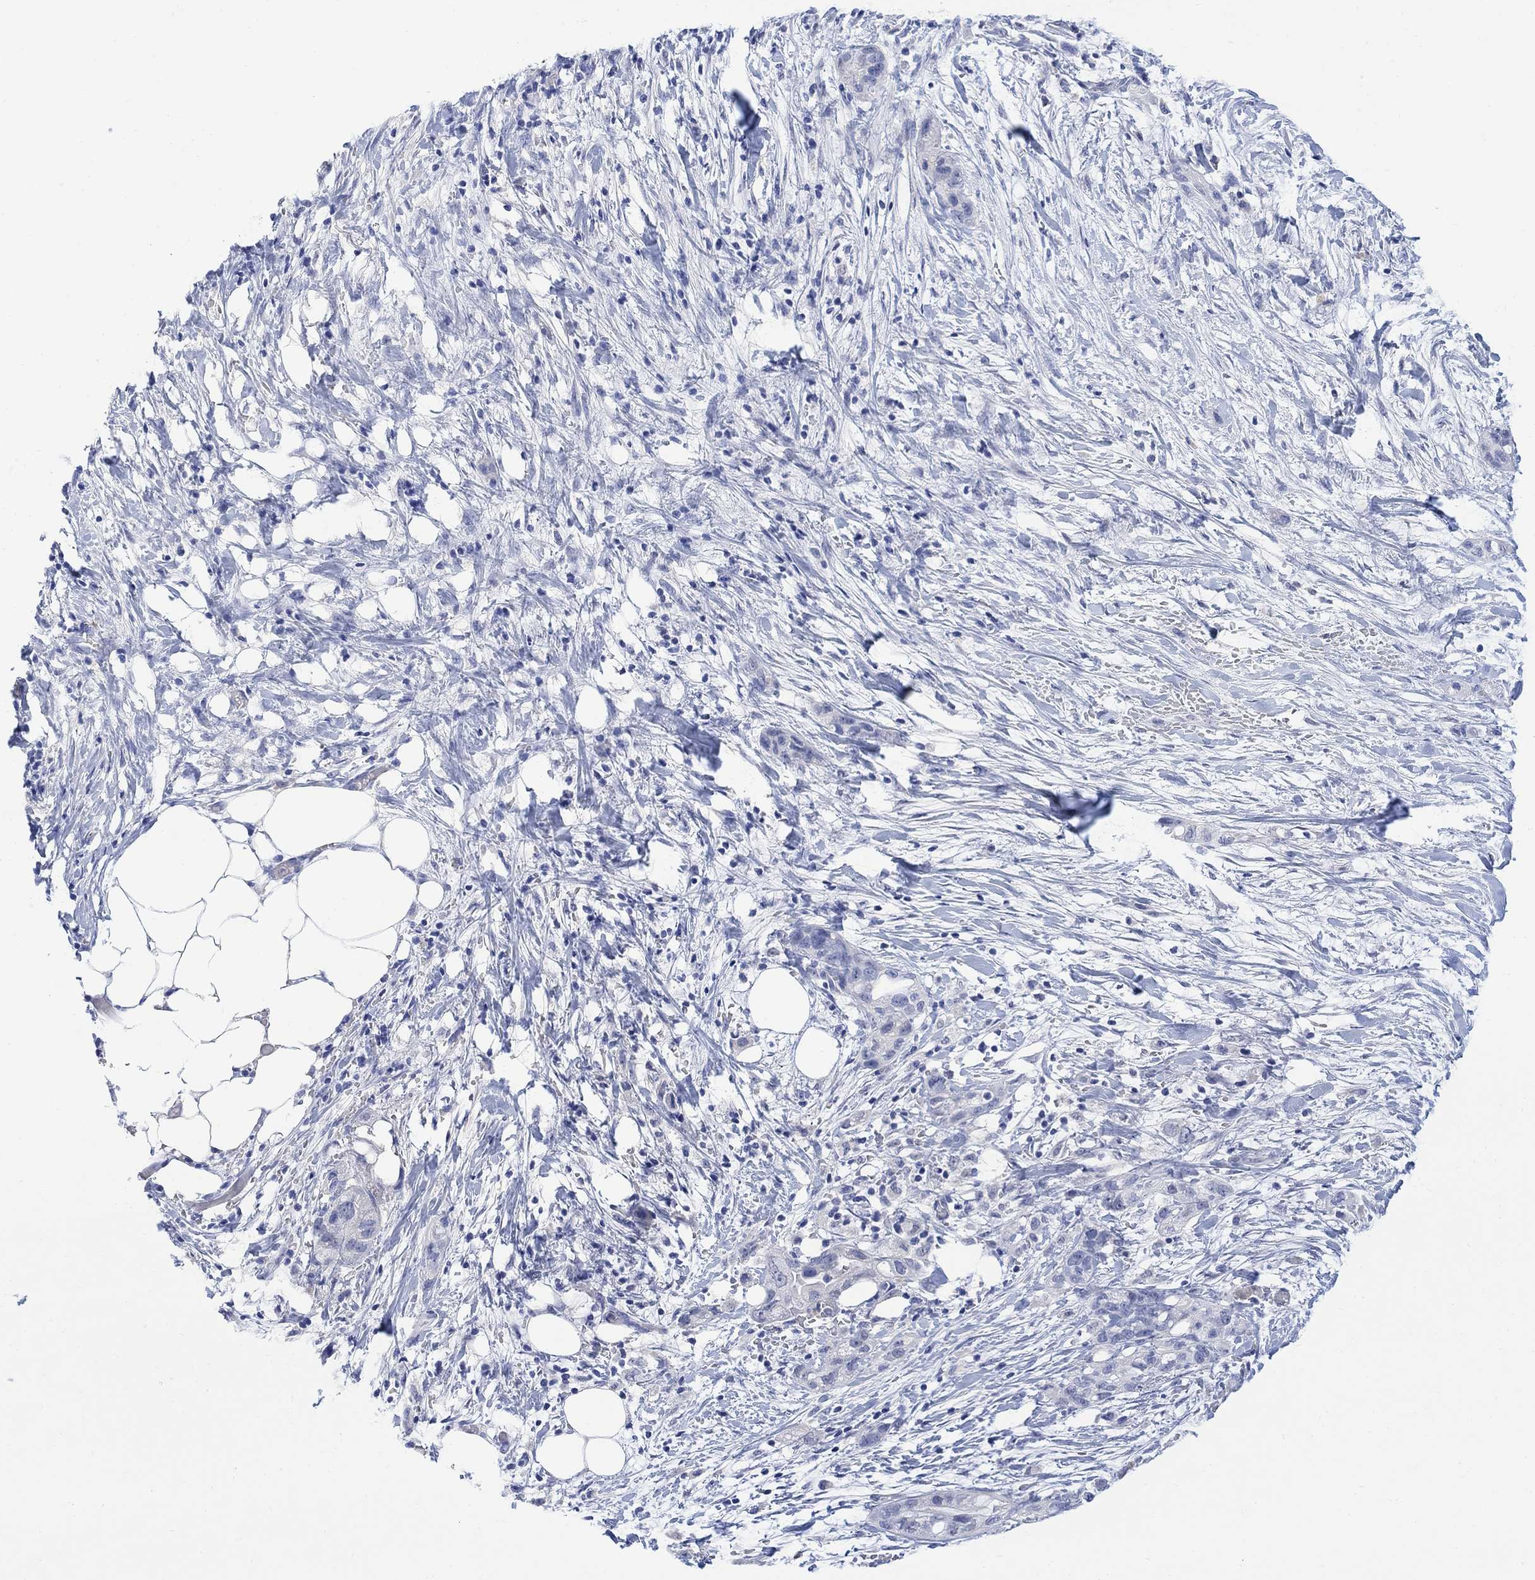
{"staining": {"intensity": "negative", "quantity": "none", "location": "none"}, "tissue": "pancreatic cancer", "cell_type": "Tumor cells", "image_type": "cancer", "snomed": [{"axis": "morphology", "description": "Adenocarcinoma, NOS"}, {"axis": "topography", "description": "Pancreas"}], "caption": "A high-resolution histopathology image shows immunohistochemistry (IHC) staining of pancreatic adenocarcinoma, which reveals no significant expression in tumor cells.", "gene": "FBP2", "patient": {"sex": "female", "age": 72}}